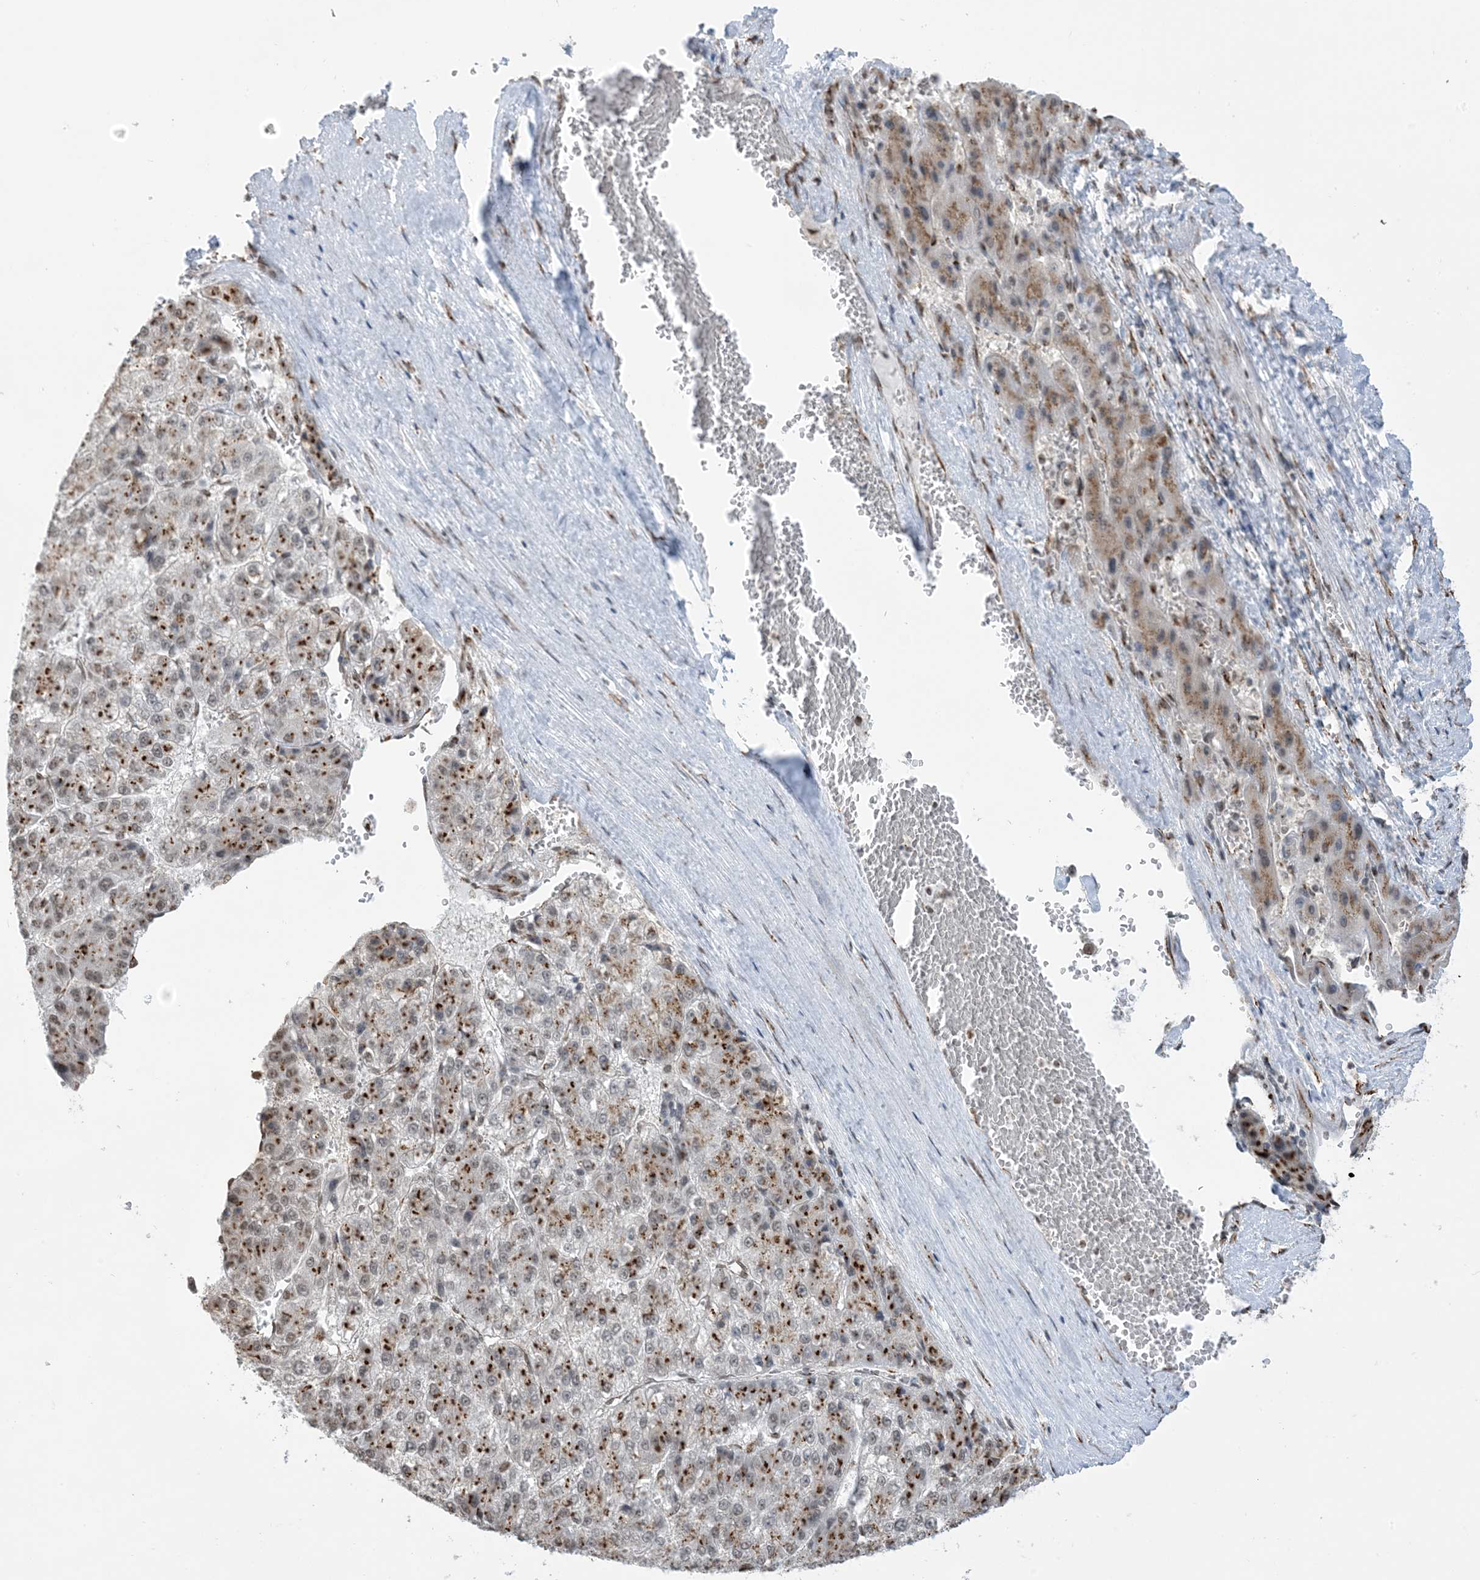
{"staining": {"intensity": "moderate", "quantity": ">75%", "location": "cytoplasmic/membranous,nuclear"}, "tissue": "liver cancer", "cell_type": "Tumor cells", "image_type": "cancer", "snomed": [{"axis": "morphology", "description": "Carcinoma, Hepatocellular, NOS"}, {"axis": "topography", "description": "Liver"}], "caption": "Tumor cells demonstrate moderate cytoplasmic/membranous and nuclear expression in about >75% of cells in liver hepatocellular carcinoma.", "gene": "GPR107", "patient": {"sex": "female", "age": 73}}